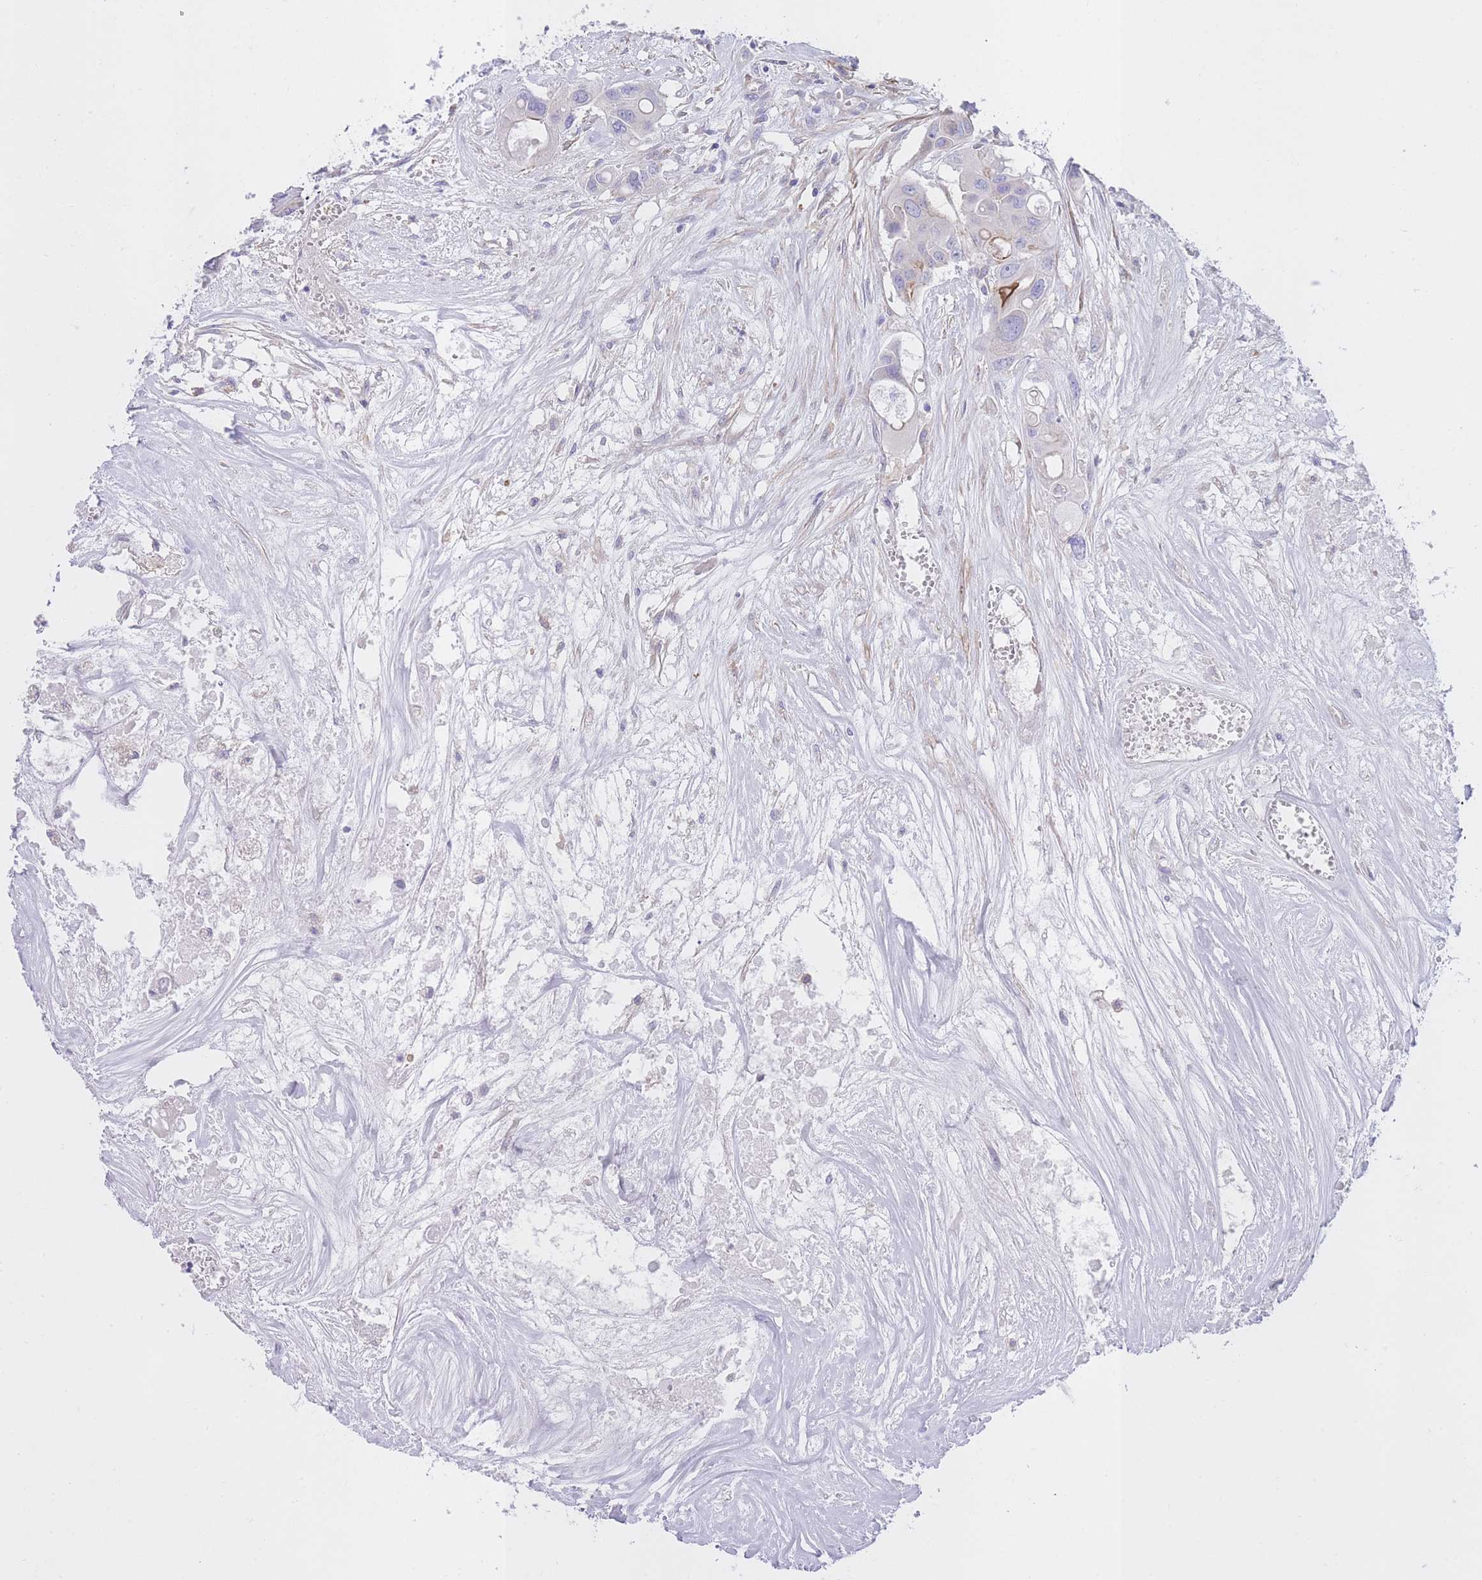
{"staining": {"intensity": "negative", "quantity": "none", "location": "none"}, "tissue": "colorectal cancer", "cell_type": "Tumor cells", "image_type": "cancer", "snomed": [{"axis": "morphology", "description": "Adenocarcinoma, NOS"}, {"axis": "topography", "description": "Colon"}], "caption": "An image of adenocarcinoma (colorectal) stained for a protein displays no brown staining in tumor cells. Brightfield microscopy of IHC stained with DAB (brown) and hematoxylin (blue), captured at high magnification.", "gene": "LDB3", "patient": {"sex": "male", "age": 77}}